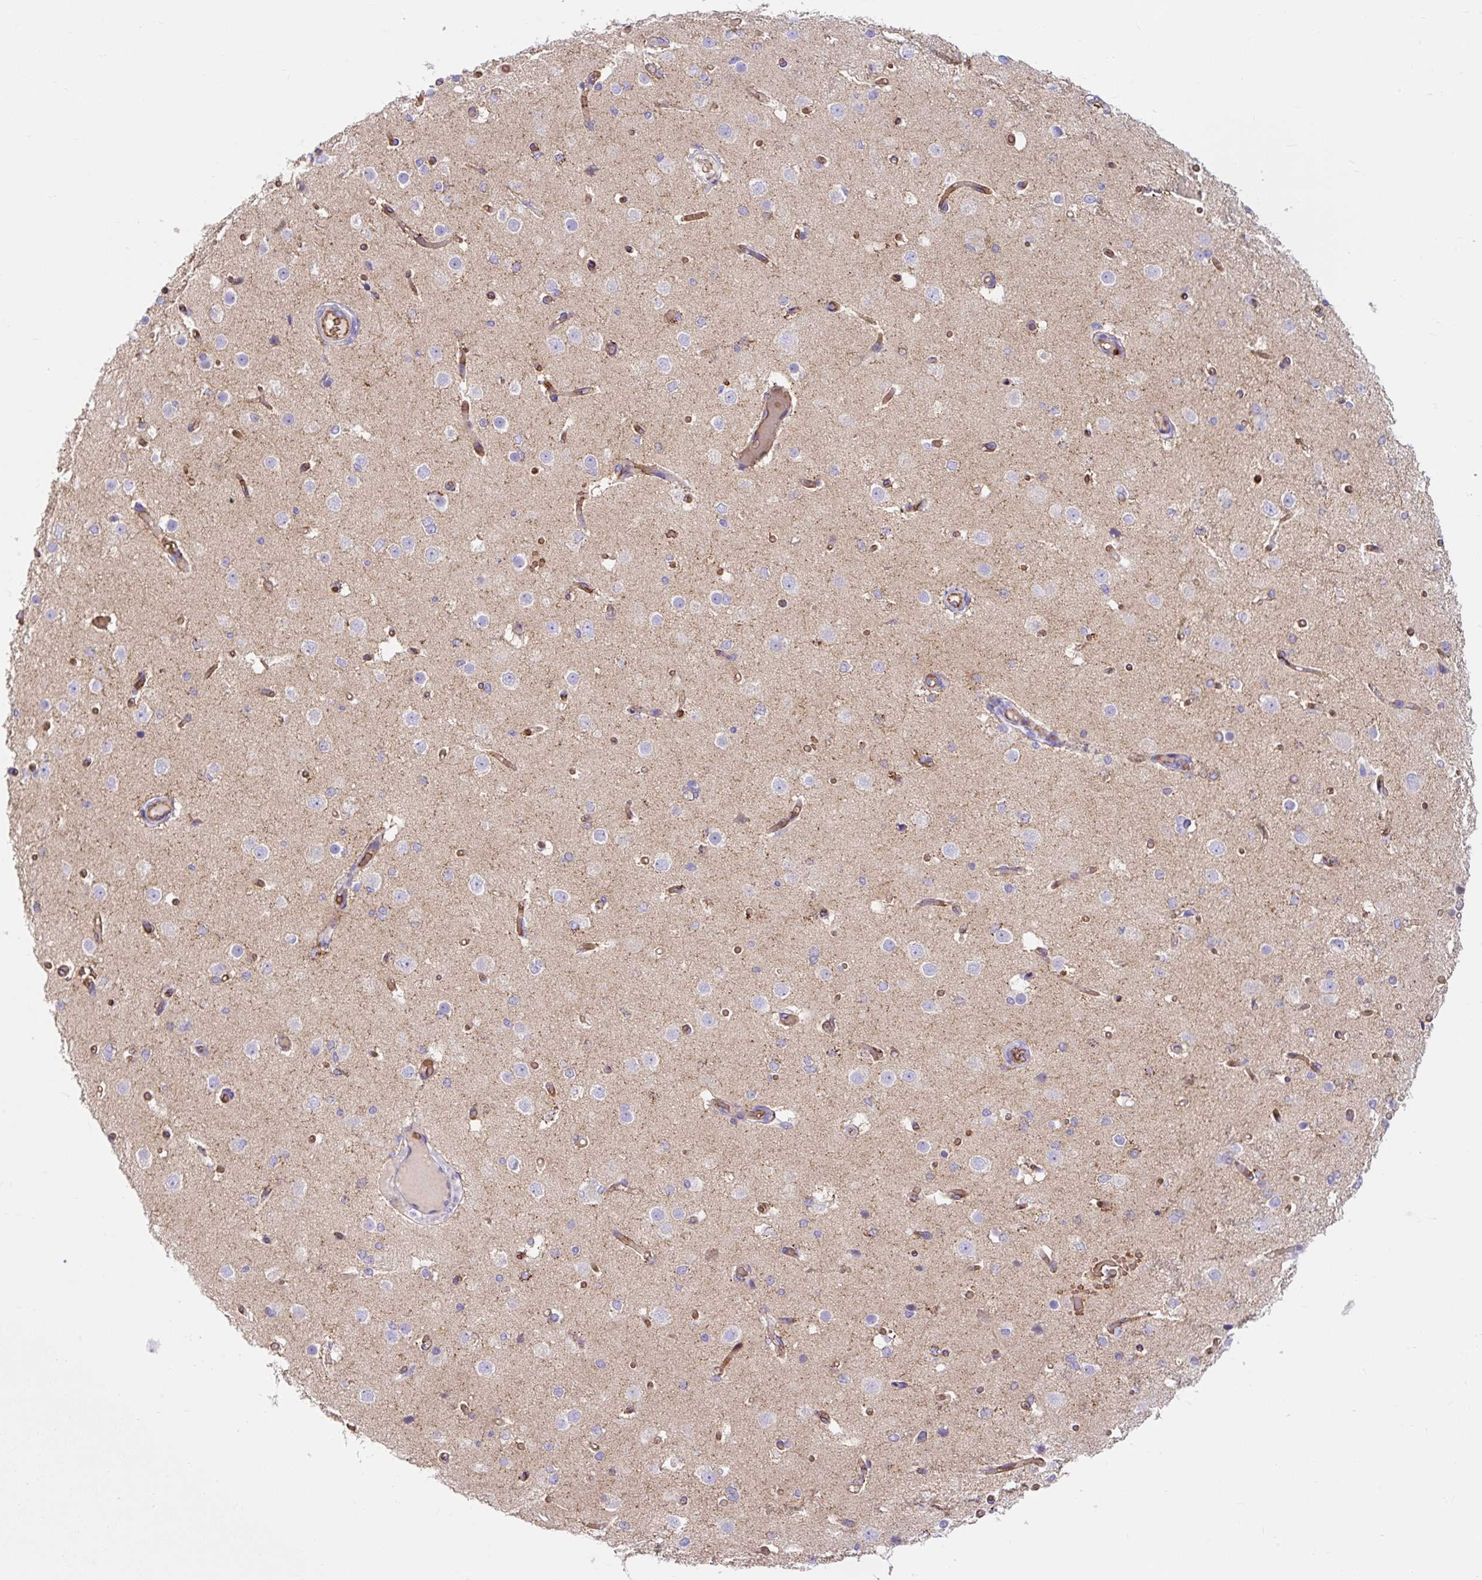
{"staining": {"intensity": "moderate", "quantity": ">75%", "location": "cytoplasmic/membranous"}, "tissue": "cerebral cortex", "cell_type": "Endothelial cells", "image_type": "normal", "snomed": [{"axis": "morphology", "description": "Normal tissue, NOS"}, {"axis": "morphology", "description": "Inflammation, NOS"}, {"axis": "topography", "description": "Cerebral cortex"}], "caption": "A brown stain highlights moderate cytoplasmic/membranous expression of a protein in endothelial cells of unremarkable human cerebral cortex. Using DAB (3,3'-diaminobenzidine) (brown) and hematoxylin (blue) stains, captured at high magnification using brightfield microscopy.", "gene": "HIP1R", "patient": {"sex": "male", "age": 6}}